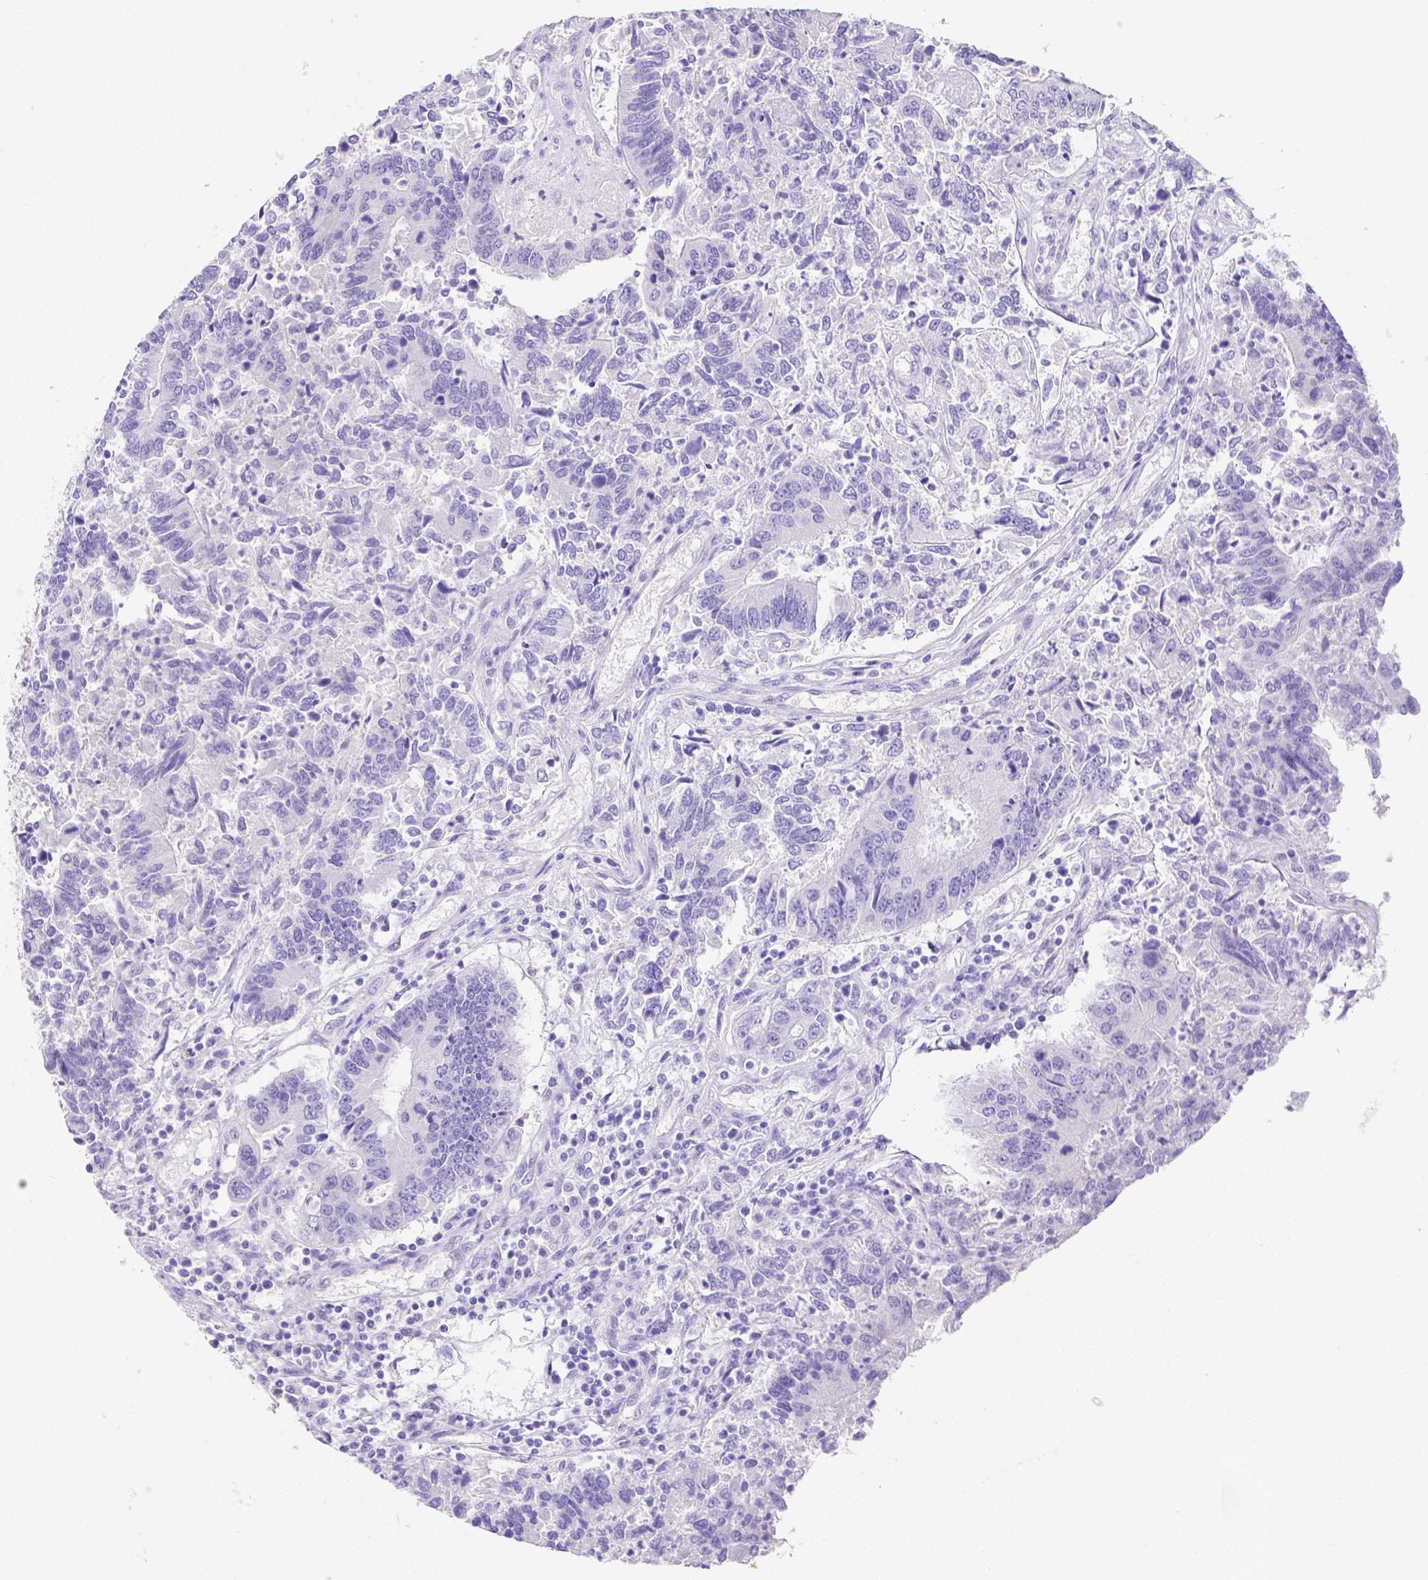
{"staining": {"intensity": "negative", "quantity": "none", "location": "none"}, "tissue": "colorectal cancer", "cell_type": "Tumor cells", "image_type": "cancer", "snomed": [{"axis": "morphology", "description": "Adenocarcinoma, NOS"}, {"axis": "topography", "description": "Colon"}], "caption": "An immunohistochemistry (IHC) image of adenocarcinoma (colorectal) is shown. There is no staining in tumor cells of adenocarcinoma (colorectal).", "gene": "ARHGAP36", "patient": {"sex": "female", "age": 67}}